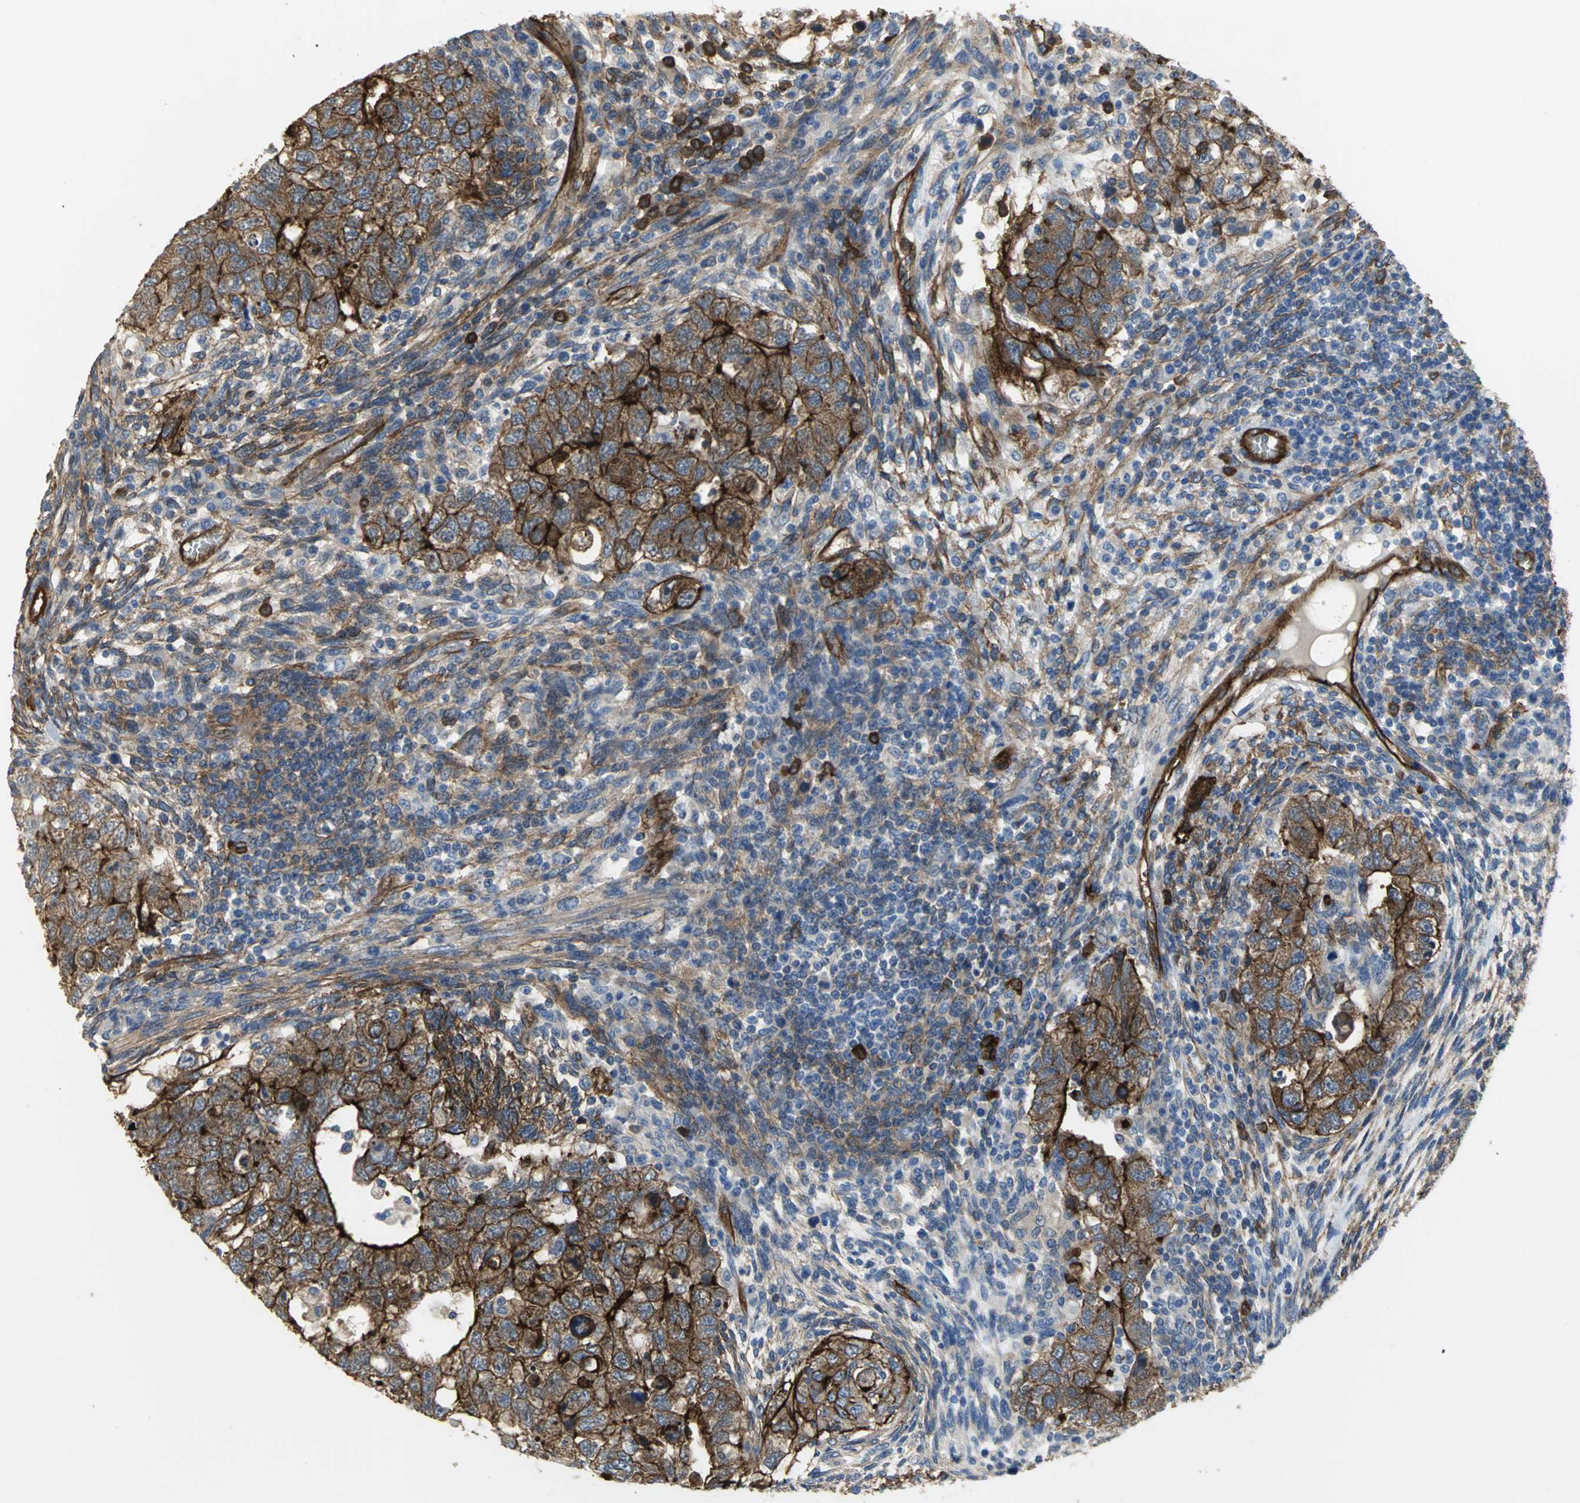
{"staining": {"intensity": "strong", "quantity": ">75%", "location": "cytoplasmic/membranous"}, "tissue": "testis cancer", "cell_type": "Tumor cells", "image_type": "cancer", "snomed": [{"axis": "morphology", "description": "Normal tissue, NOS"}, {"axis": "morphology", "description": "Carcinoma, Embryonal, NOS"}, {"axis": "topography", "description": "Testis"}], "caption": "This is an image of immunohistochemistry staining of testis cancer, which shows strong expression in the cytoplasmic/membranous of tumor cells.", "gene": "FLNB", "patient": {"sex": "male", "age": 36}}